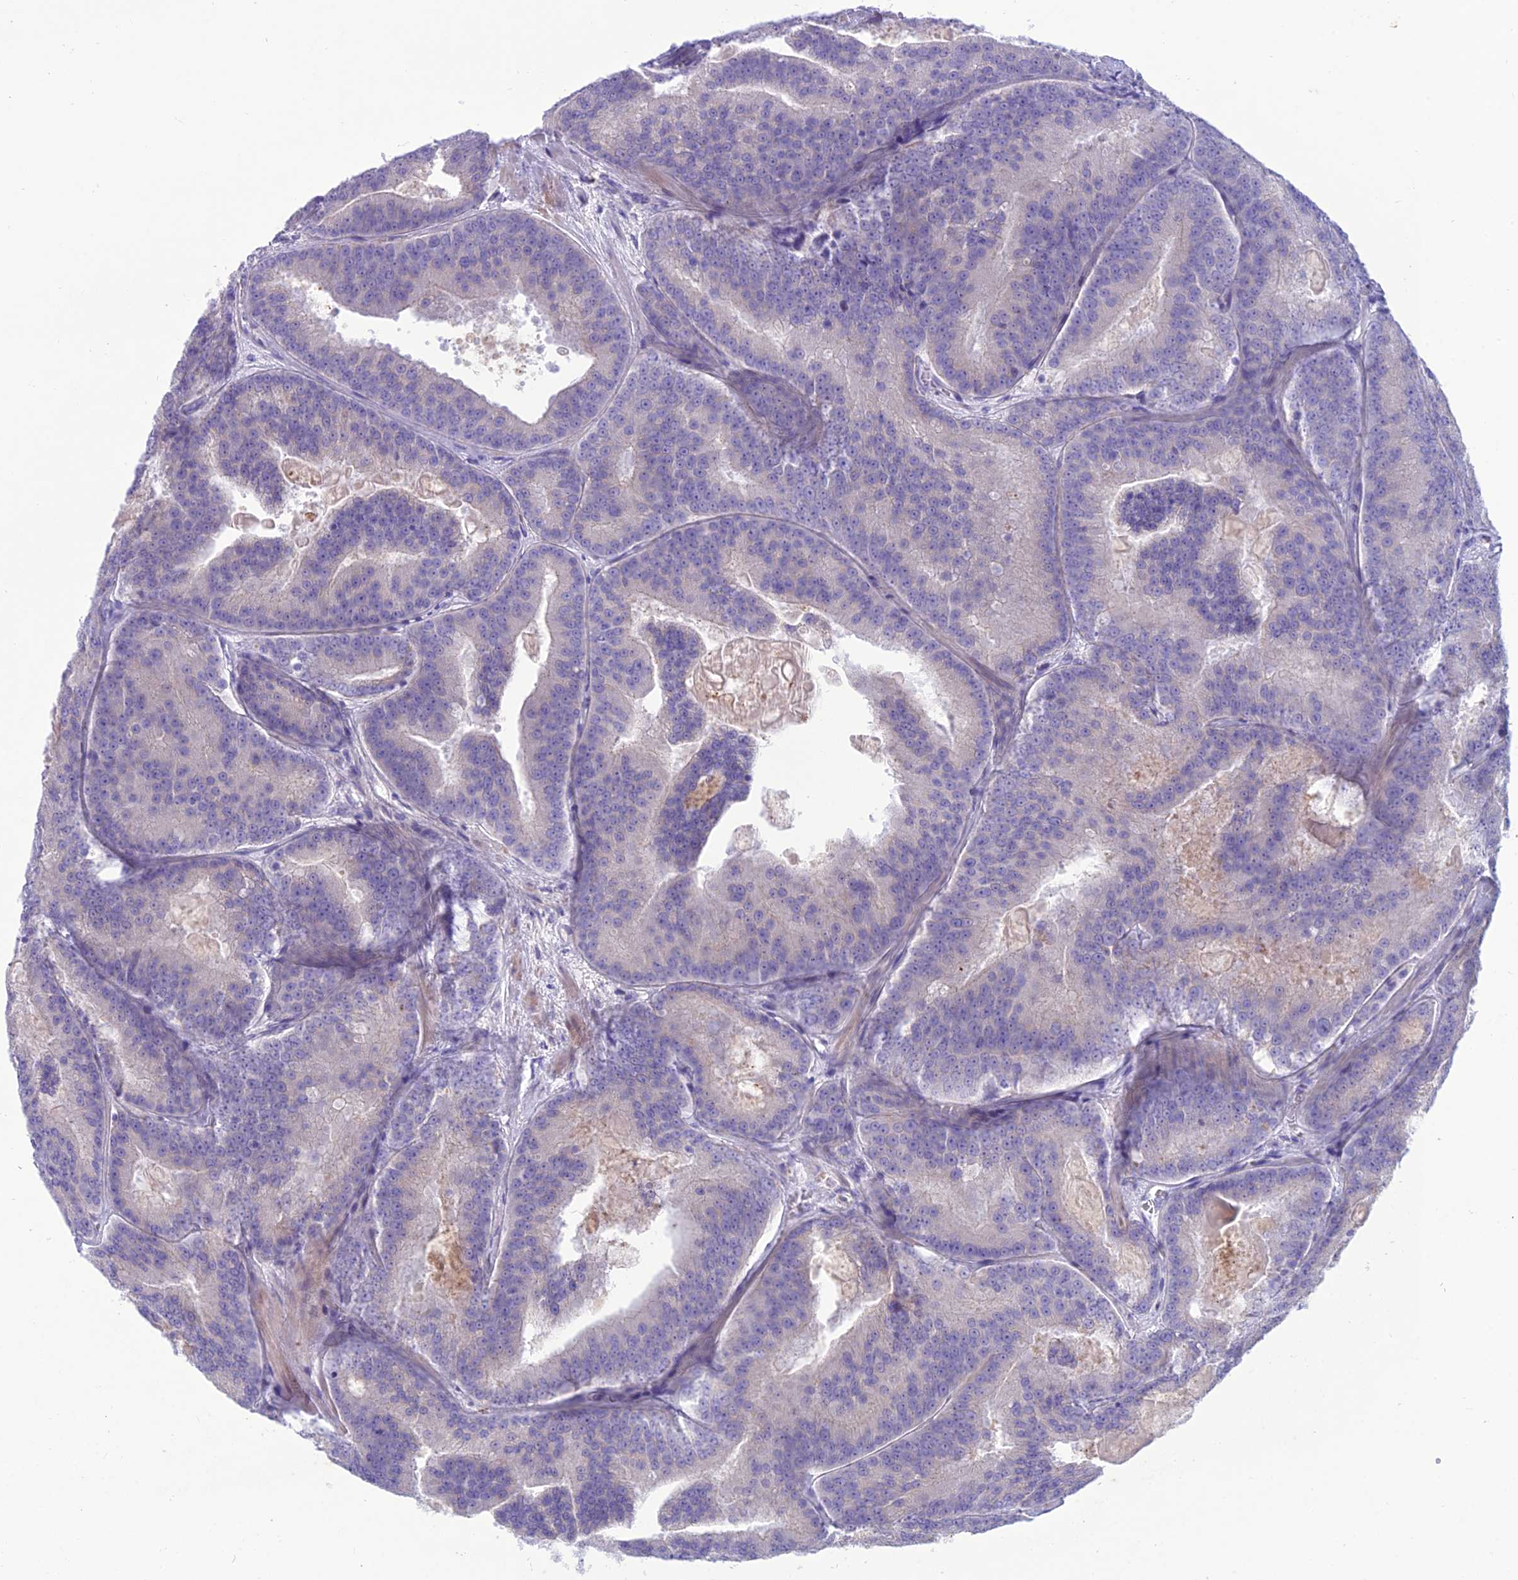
{"staining": {"intensity": "negative", "quantity": "none", "location": "none"}, "tissue": "prostate cancer", "cell_type": "Tumor cells", "image_type": "cancer", "snomed": [{"axis": "morphology", "description": "Adenocarcinoma, High grade"}, {"axis": "topography", "description": "Prostate"}], "caption": "A high-resolution image shows immunohistochemistry staining of prostate cancer, which demonstrates no significant expression in tumor cells.", "gene": "IFT172", "patient": {"sex": "male", "age": 61}}